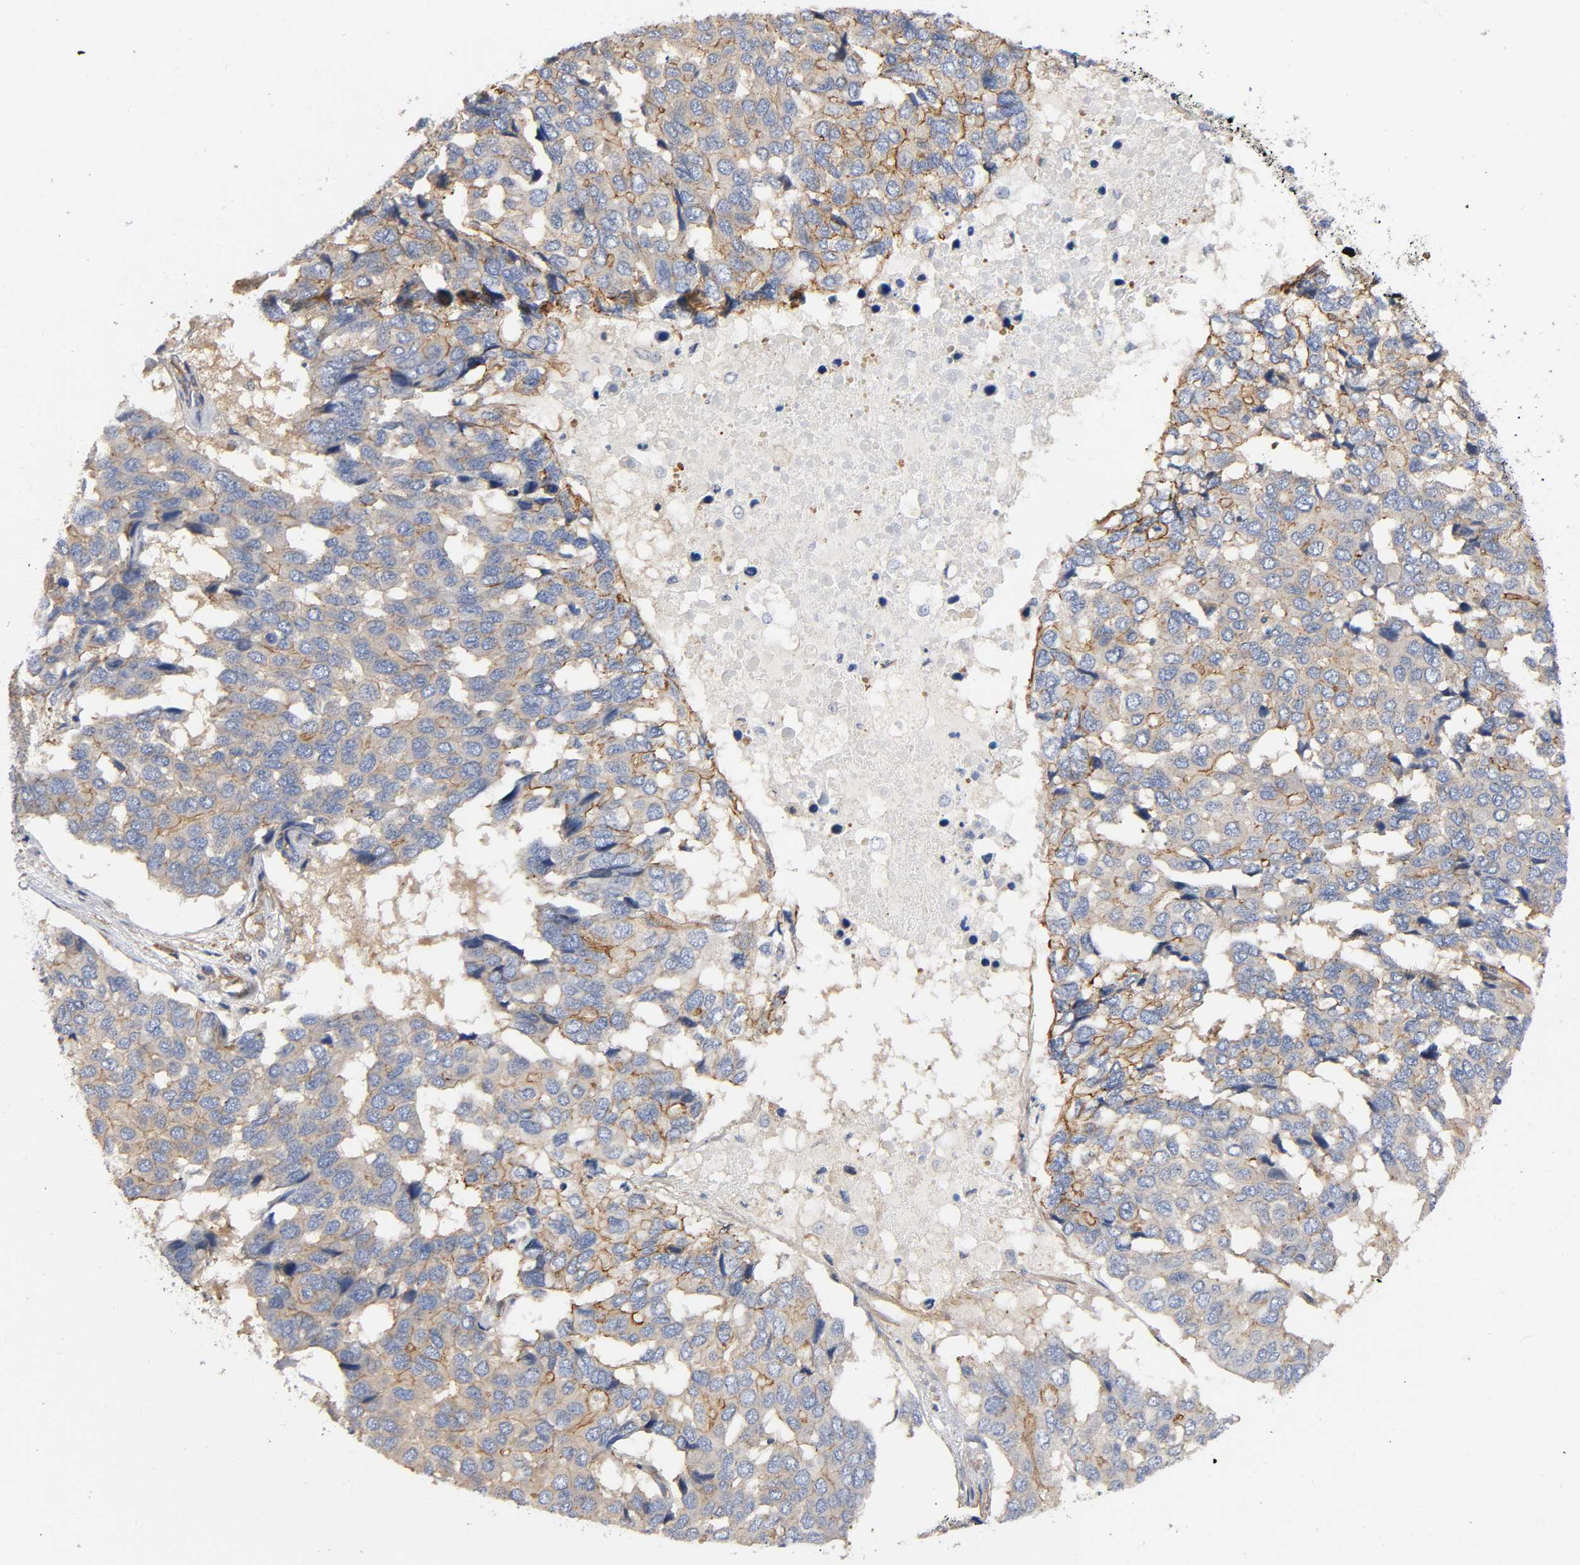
{"staining": {"intensity": "weak", "quantity": ">75%", "location": "cytoplasmic/membranous"}, "tissue": "pancreatic cancer", "cell_type": "Tumor cells", "image_type": "cancer", "snomed": [{"axis": "morphology", "description": "Adenocarcinoma, NOS"}, {"axis": "topography", "description": "Pancreas"}], "caption": "Pancreatic cancer stained with DAB (3,3'-diaminobenzidine) immunohistochemistry (IHC) demonstrates low levels of weak cytoplasmic/membranous staining in about >75% of tumor cells.", "gene": "MARS1", "patient": {"sex": "male", "age": 50}}